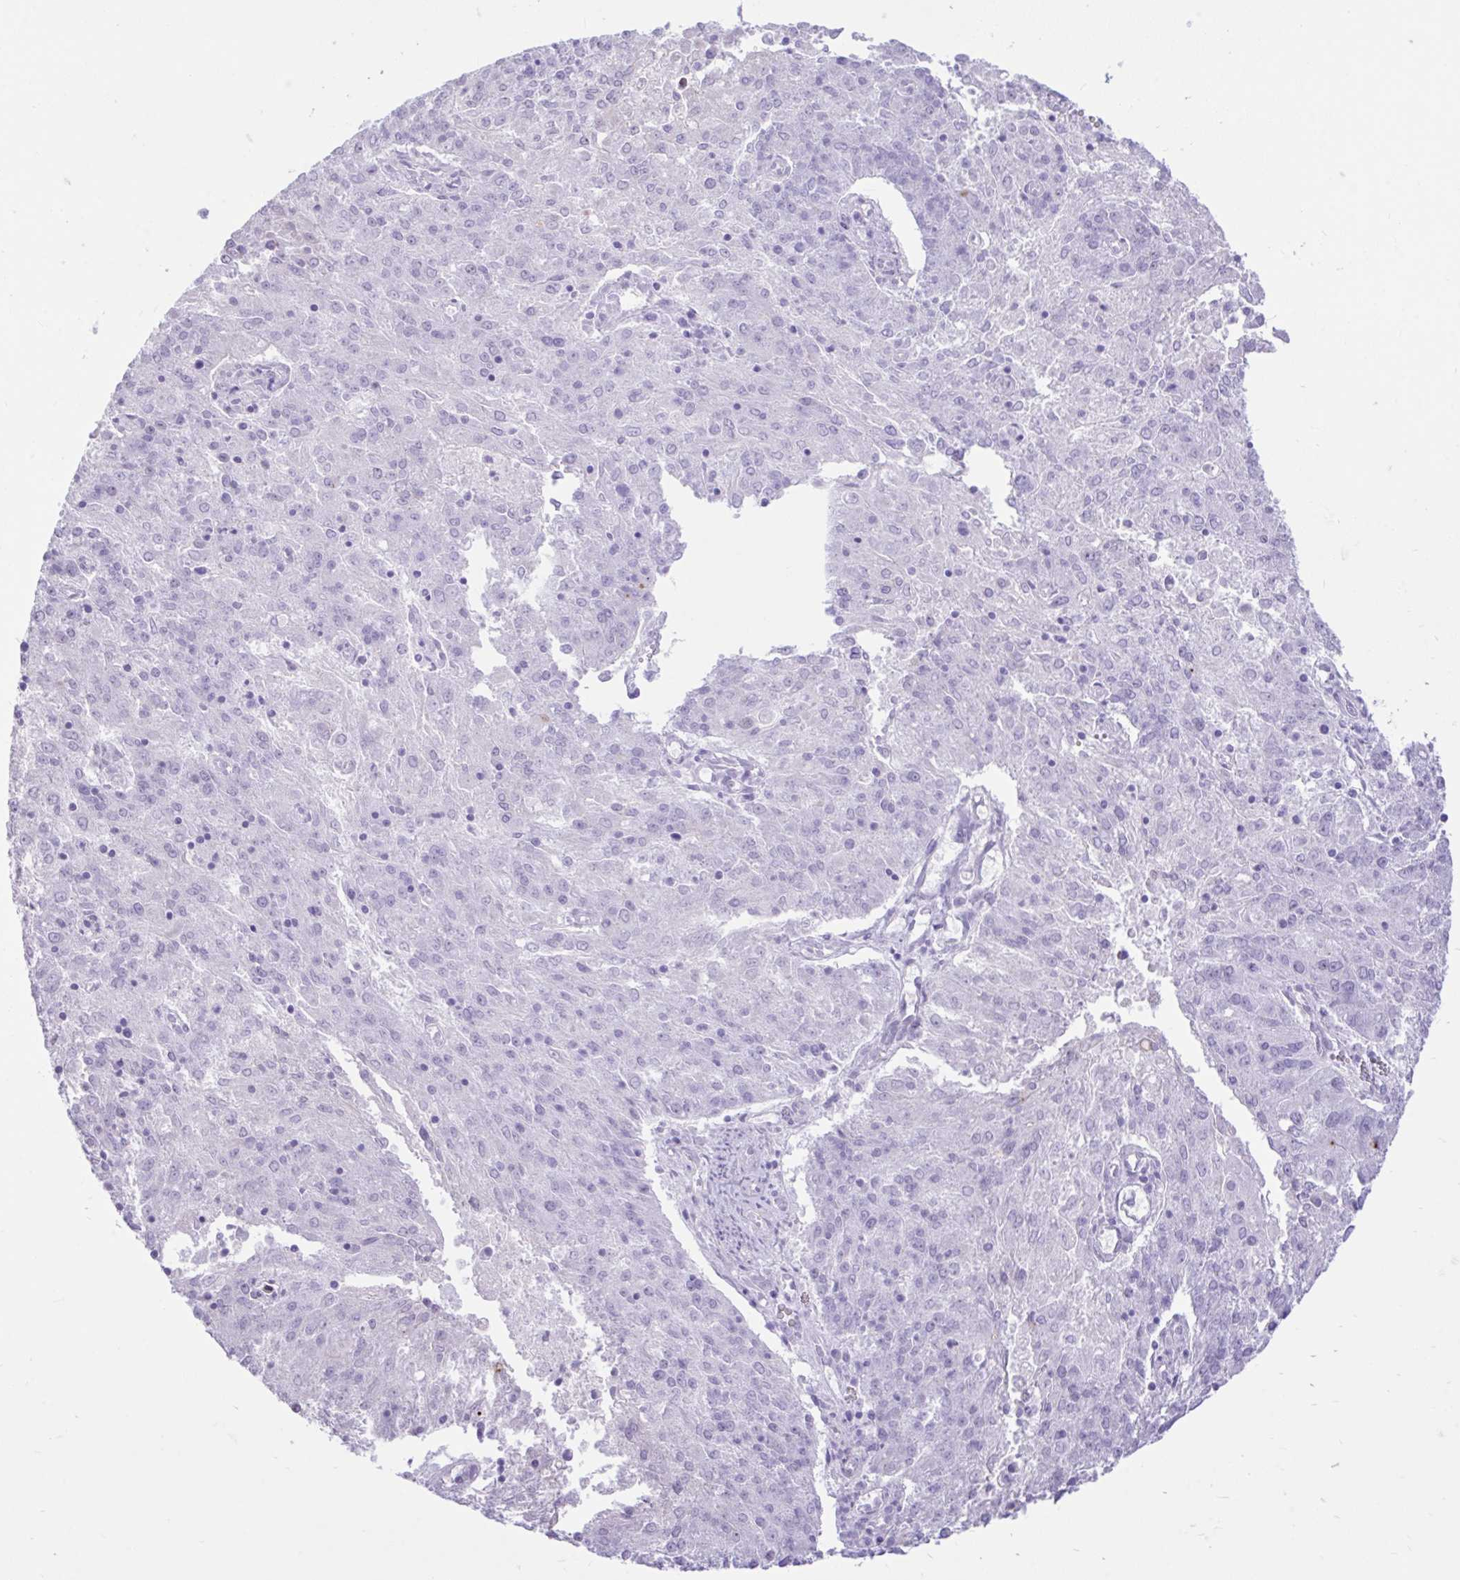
{"staining": {"intensity": "negative", "quantity": "none", "location": "none"}, "tissue": "endometrial cancer", "cell_type": "Tumor cells", "image_type": "cancer", "snomed": [{"axis": "morphology", "description": "Adenocarcinoma, NOS"}, {"axis": "topography", "description": "Endometrium"}], "caption": "IHC micrograph of neoplastic tissue: endometrial cancer stained with DAB displays no significant protein positivity in tumor cells.", "gene": "REEP1", "patient": {"sex": "female", "age": 82}}